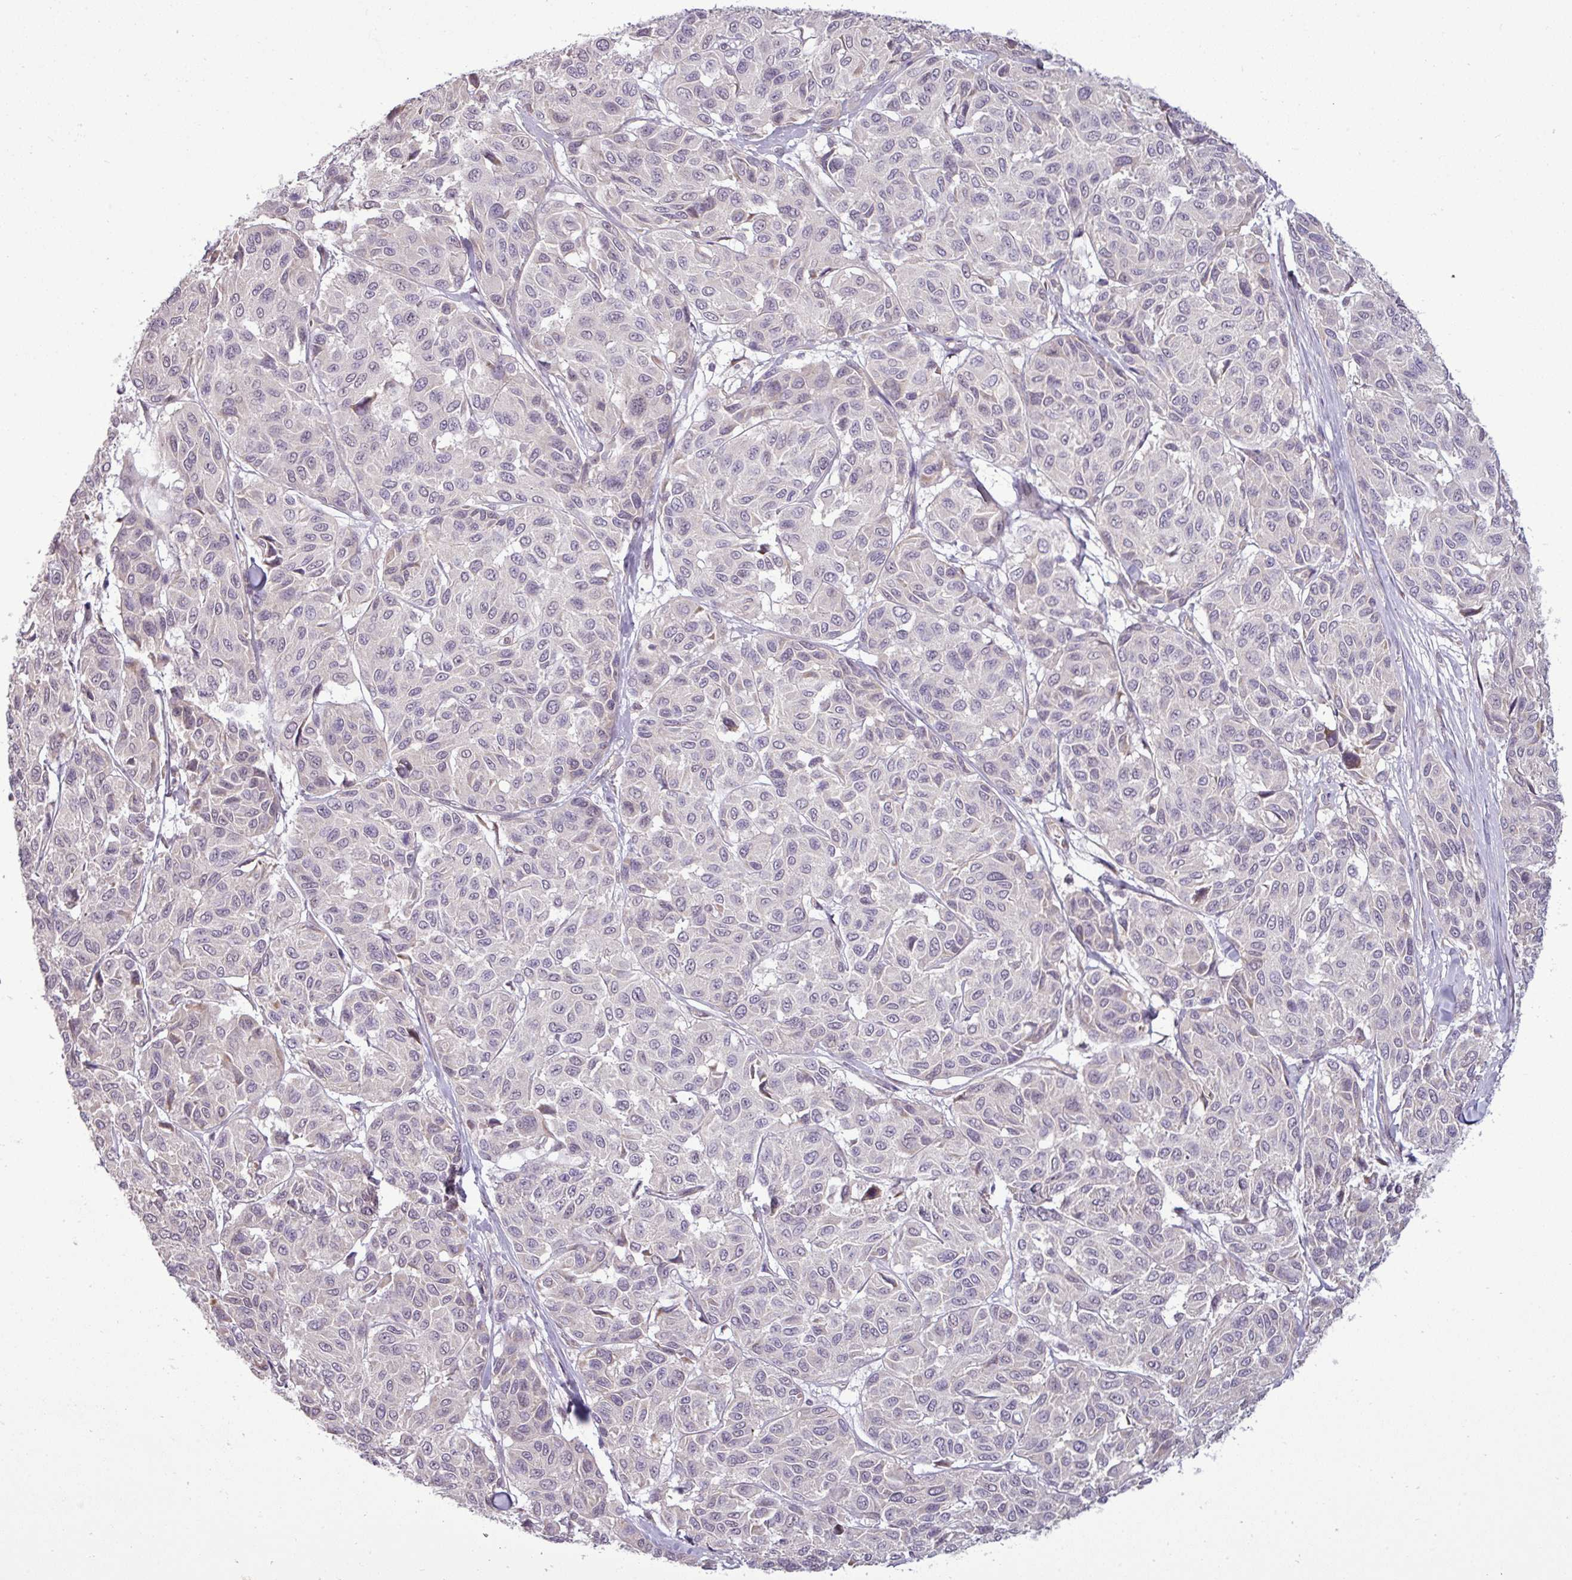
{"staining": {"intensity": "negative", "quantity": "none", "location": "none"}, "tissue": "melanoma", "cell_type": "Tumor cells", "image_type": "cancer", "snomed": [{"axis": "morphology", "description": "Malignant melanoma, NOS"}, {"axis": "topography", "description": "Skin"}], "caption": "Photomicrograph shows no significant protein positivity in tumor cells of melanoma.", "gene": "GPT2", "patient": {"sex": "female", "age": 66}}